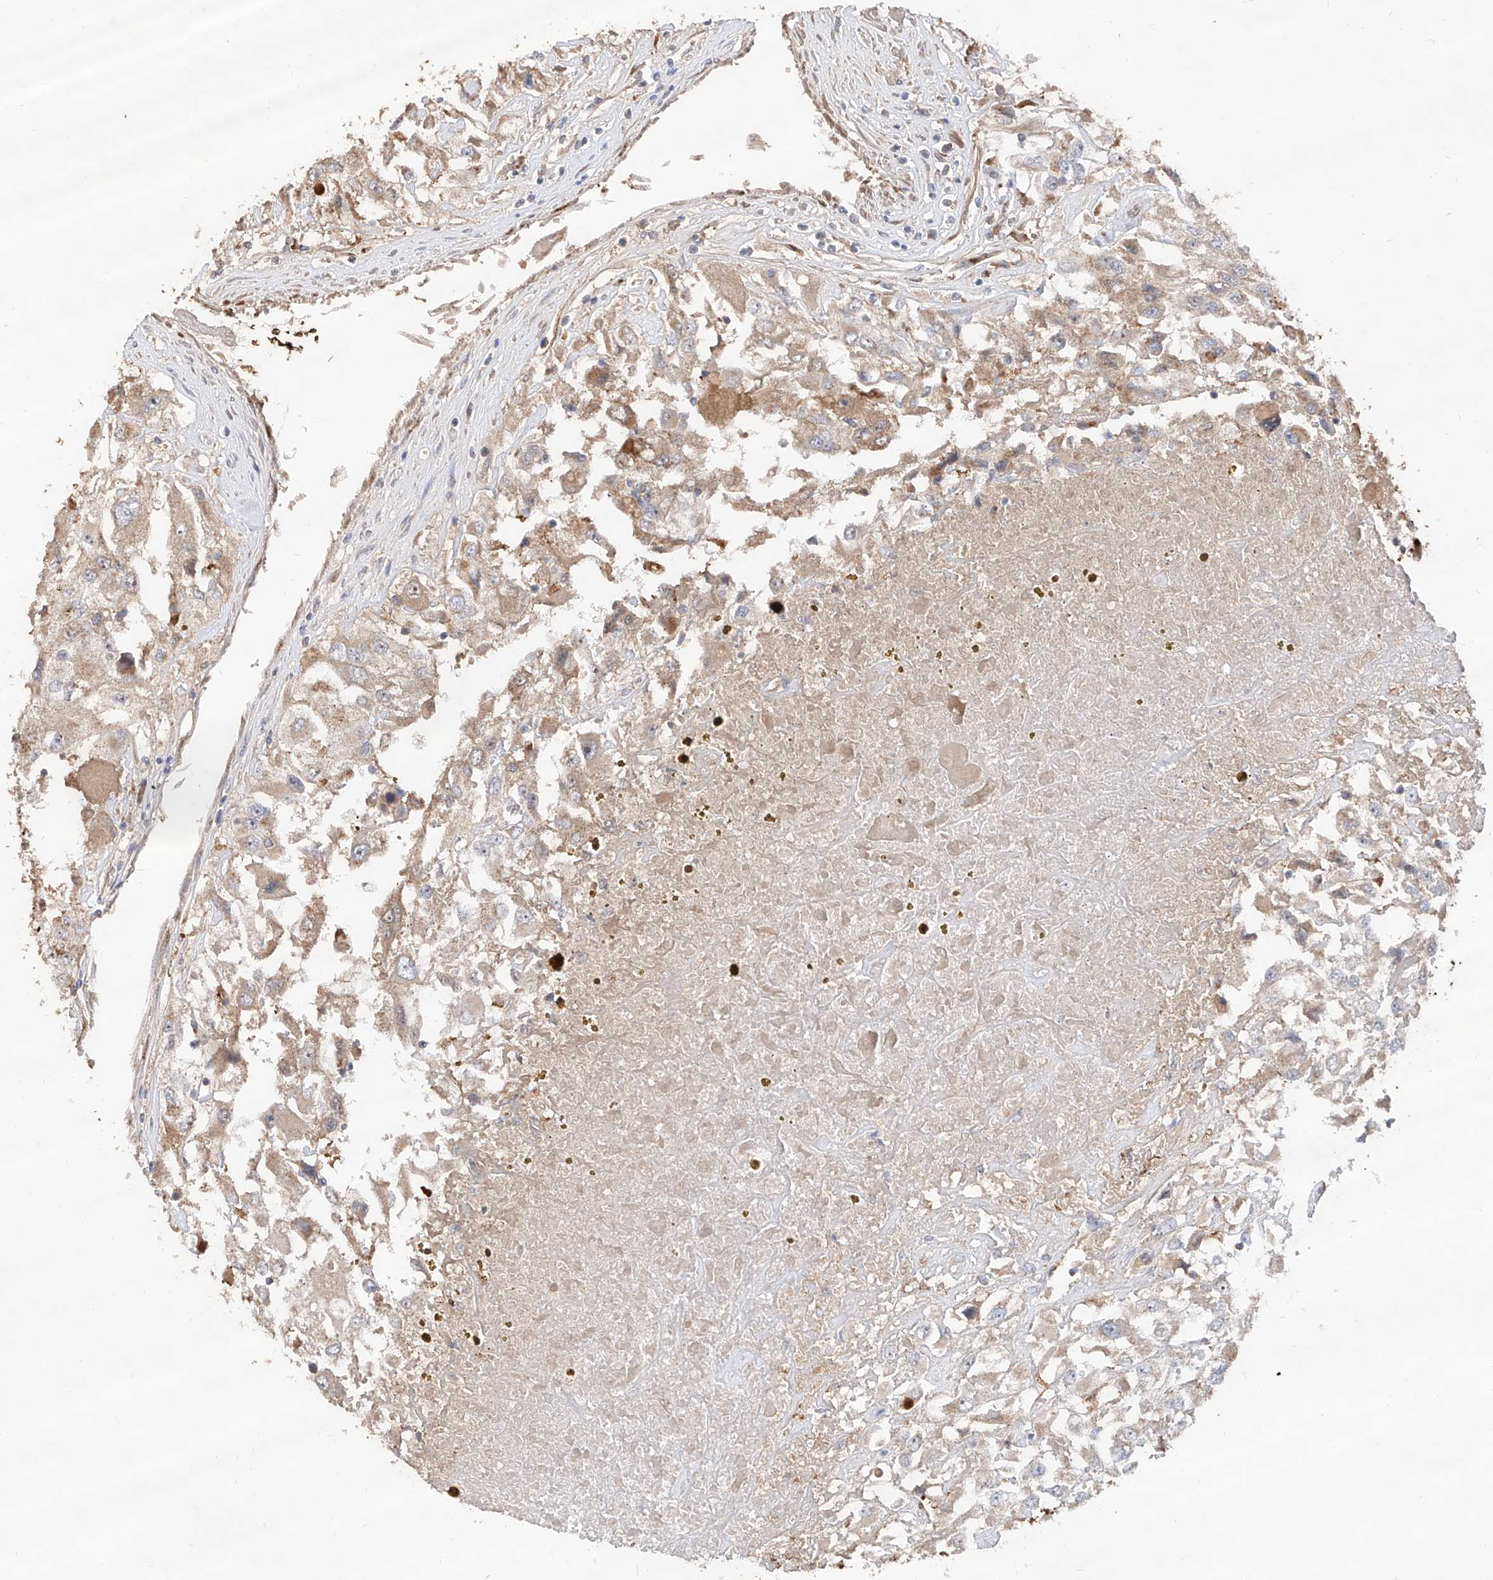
{"staining": {"intensity": "weak", "quantity": "25%-75%", "location": "cytoplasmic/membranous"}, "tissue": "renal cancer", "cell_type": "Tumor cells", "image_type": "cancer", "snomed": [{"axis": "morphology", "description": "Adenocarcinoma, NOS"}, {"axis": "topography", "description": "Kidney"}], "caption": "Renal adenocarcinoma stained with a brown dye displays weak cytoplasmic/membranous positive staining in approximately 25%-75% of tumor cells.", "gene": "EDN1", "patient": {"sex": "female", "age": 52}}